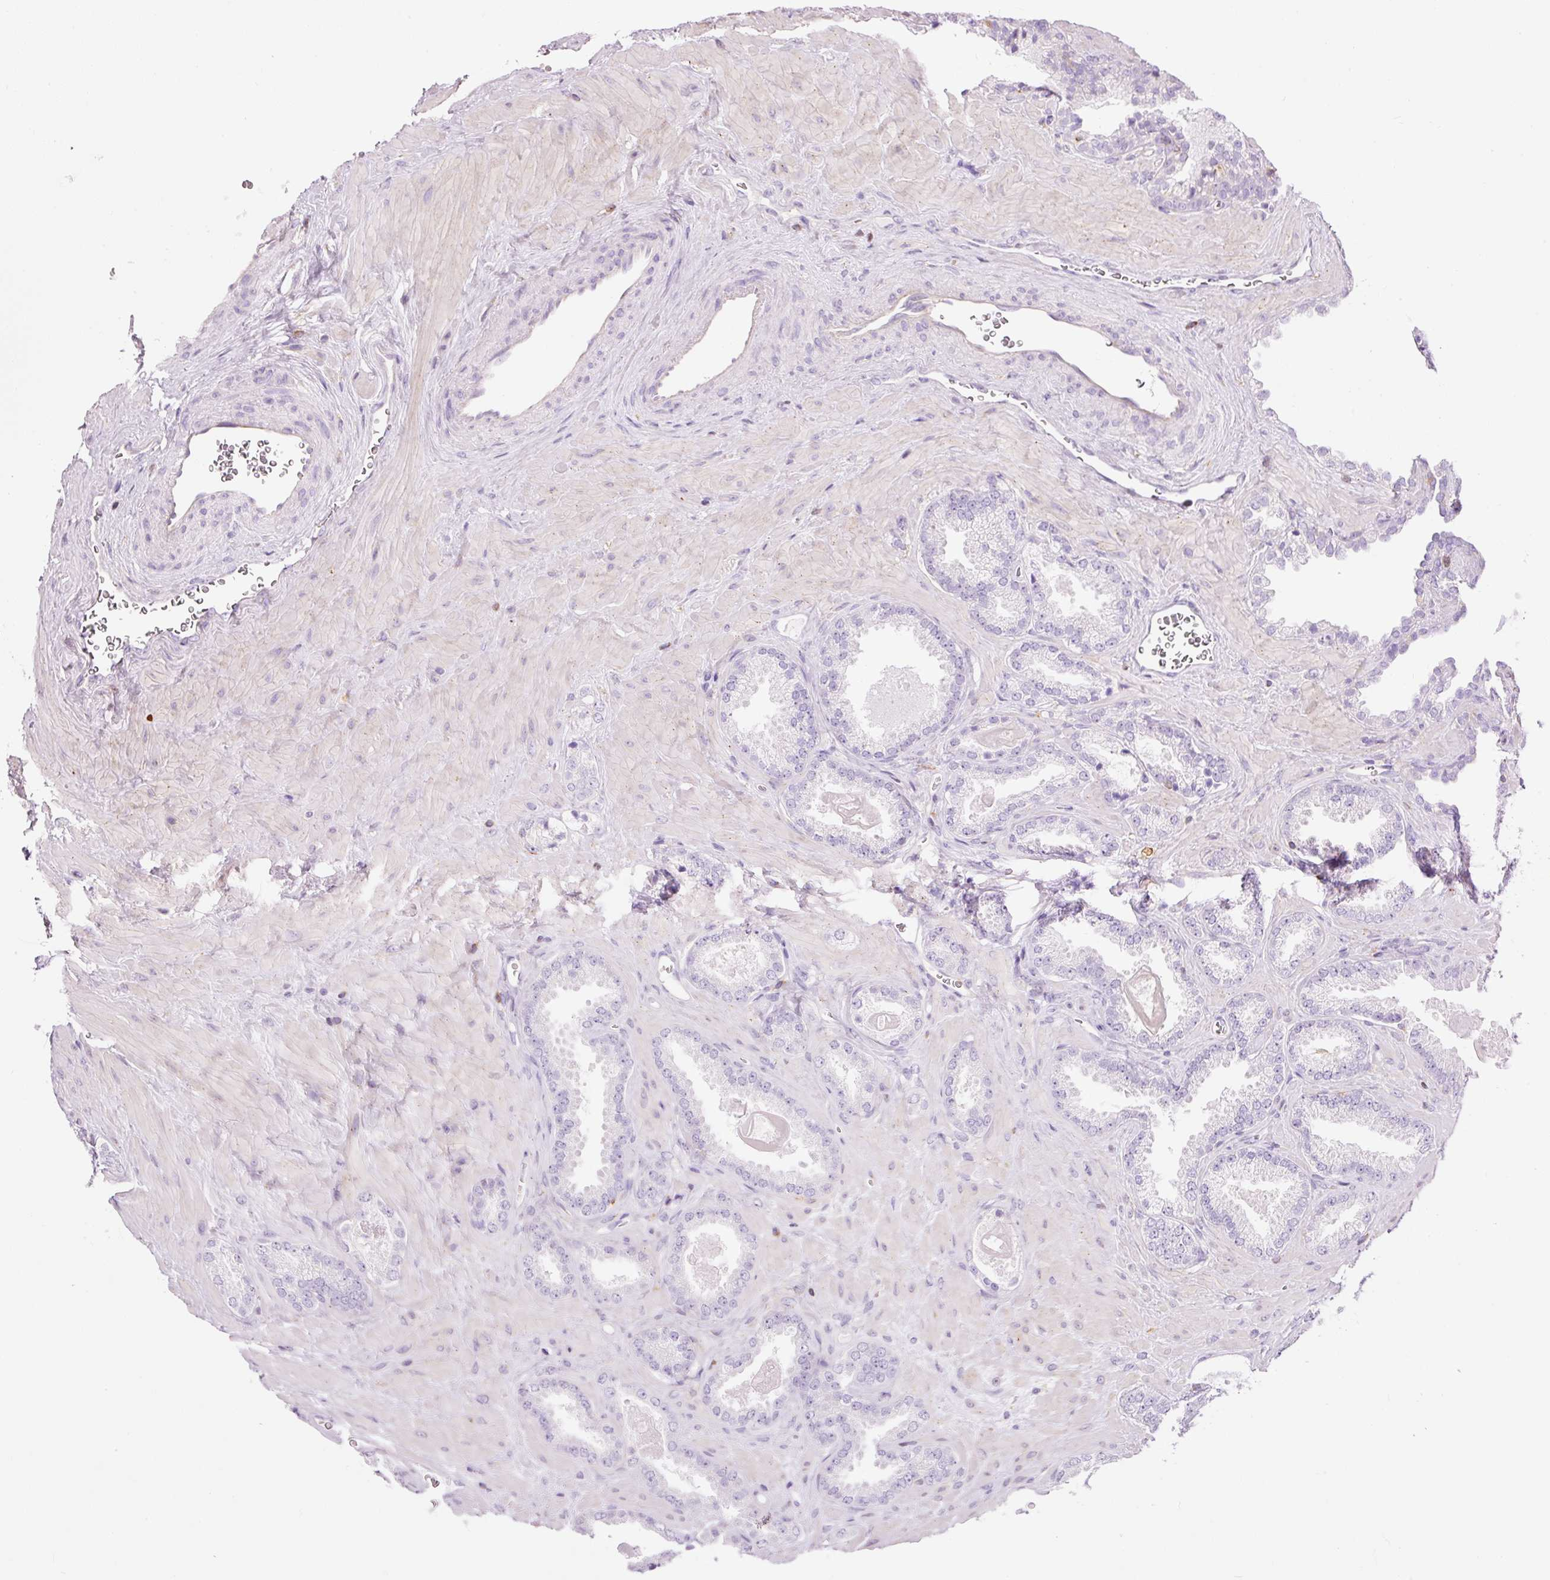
{"staining": {"intensity": "negative", "quantity": "none", "location": "none"}, "tissue": "prostate cancer", "cell_type": "Tumor cells", "image_type": "cancer", "snomed": [{"axis": "morphology", "description": "Adenocarcinoma, Low grade"}, {"axis": "topography", "description": "Prostate"}], "caption": "This is an IHC image of adenocarcinoma (low-grade) (prostate). There is no staining in tumor cells.", "gene": "DOK6", "patient": {"sex": "male", "age": 62}}